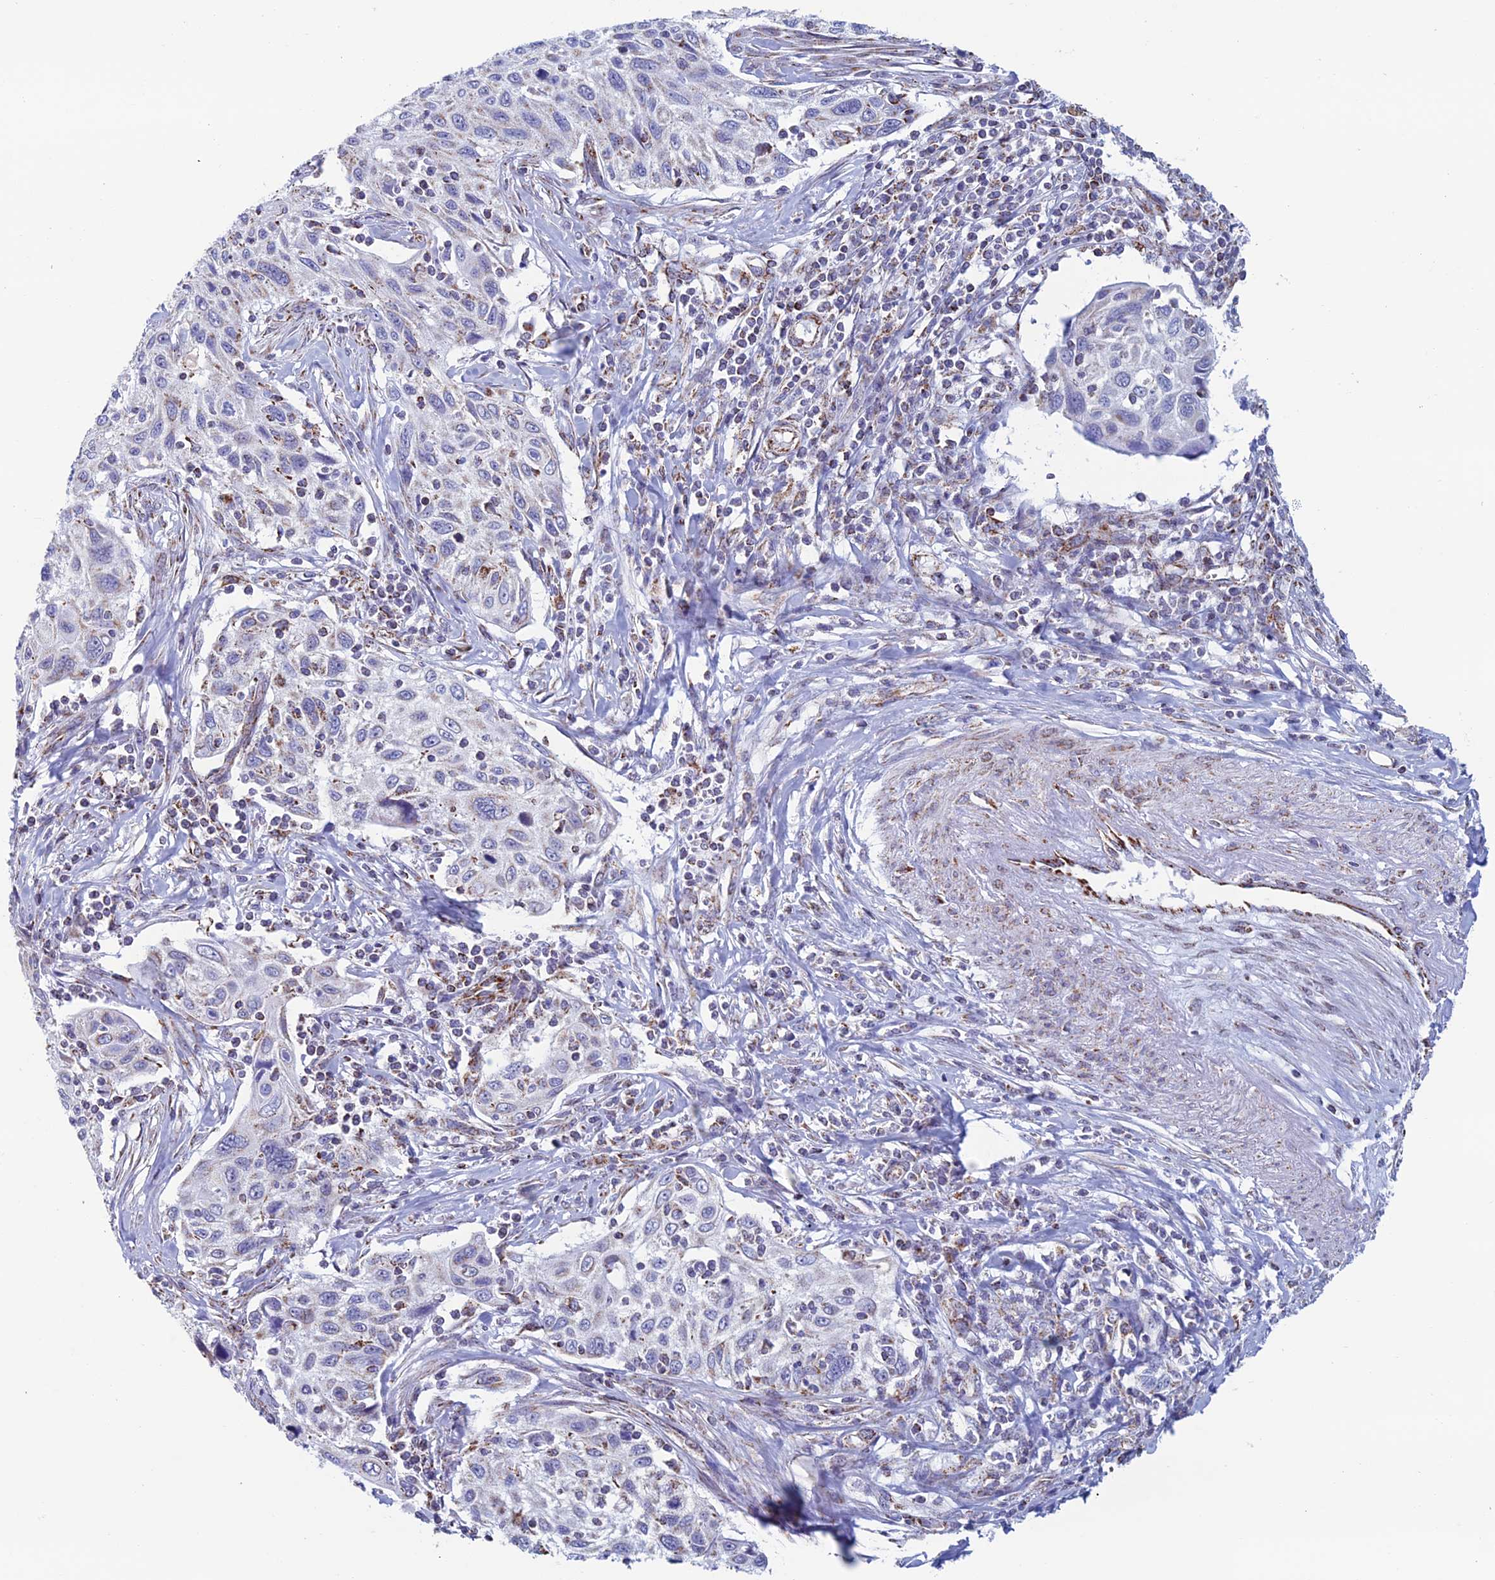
{"staining": {"intensity": "negative", "quantity": "none", "location": "none"}, "tissue": "cervical cancer", "cell_type": "Tumor cells", "image_type": "cancer", "snomed": [{"axis": "morphology", "description": "Squamous cell carcinoma, NOS"}, {"axis": "topography", "description": "Cervix"}], "caption": "This is an immunohistochemistry histopathology image of human cervical cancer (squamous cell carcinoma). There is no staining in tumor cells.", "gene": "ZNG1B", "patient": {"sex": "female", "age": 70}}